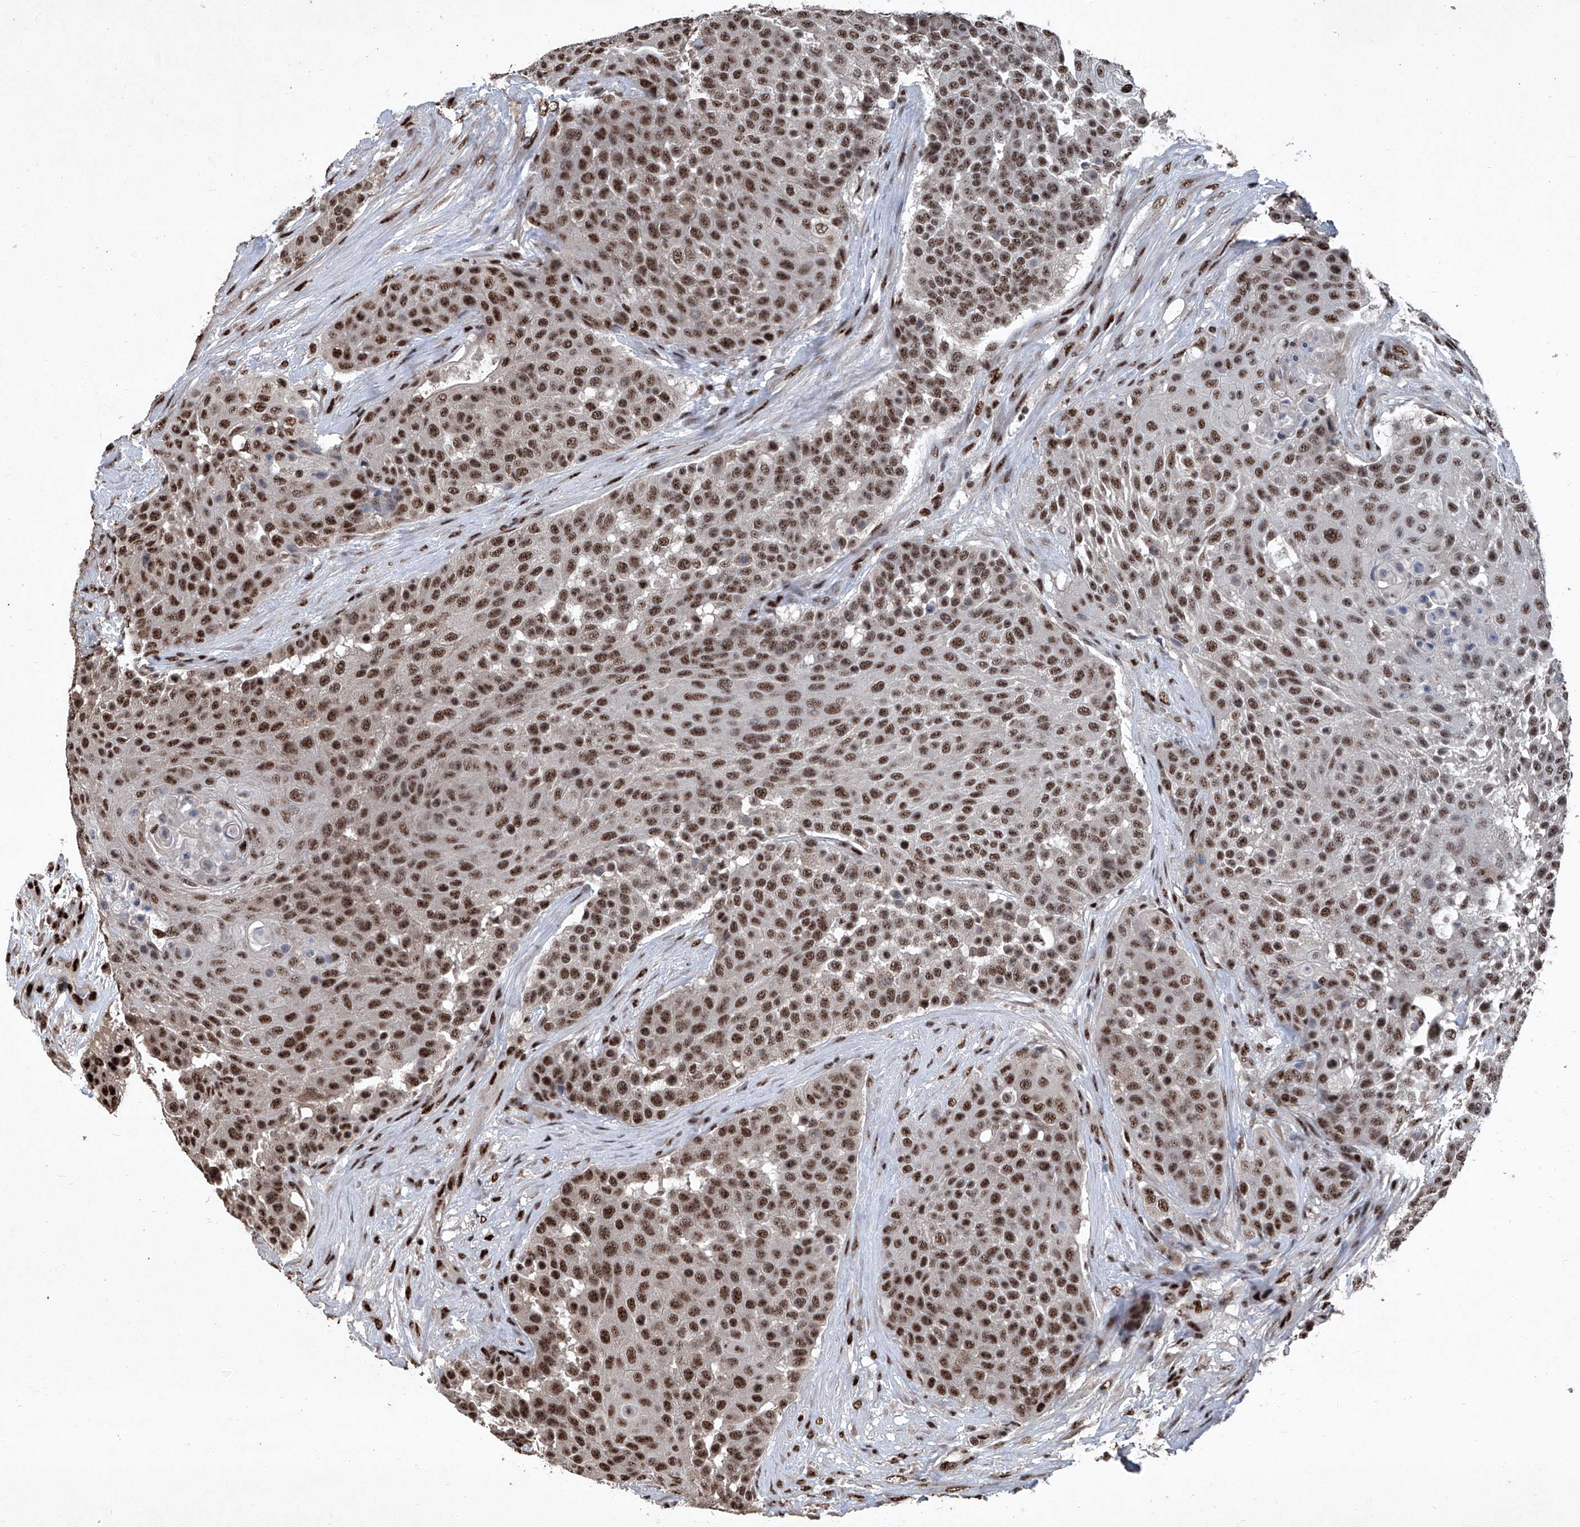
{"staining": {"intensity": "strong", "quantity": ">75%", "location": "nuclear"}, "tissue": "urothelial cancer", "cell_type": "Tumor cells", "image_type": "cancer", "snomed": [{"axis": "morphology", "description": "Urothelial carcinoma, High grade"}, {"axis": "topography", "description": "Urinary bladder"}], "caption": "Protein expression analysis of human urothelial carcinoma (high-grade) reveals strong nuclear expression in approximately >75% of tumor cells. Immunohistochemistry (ihc) stains the protein in brown and the nuclei are stained blue.", "gene": "DDX39B", "patient": {"sex": "female", "age": 63}}